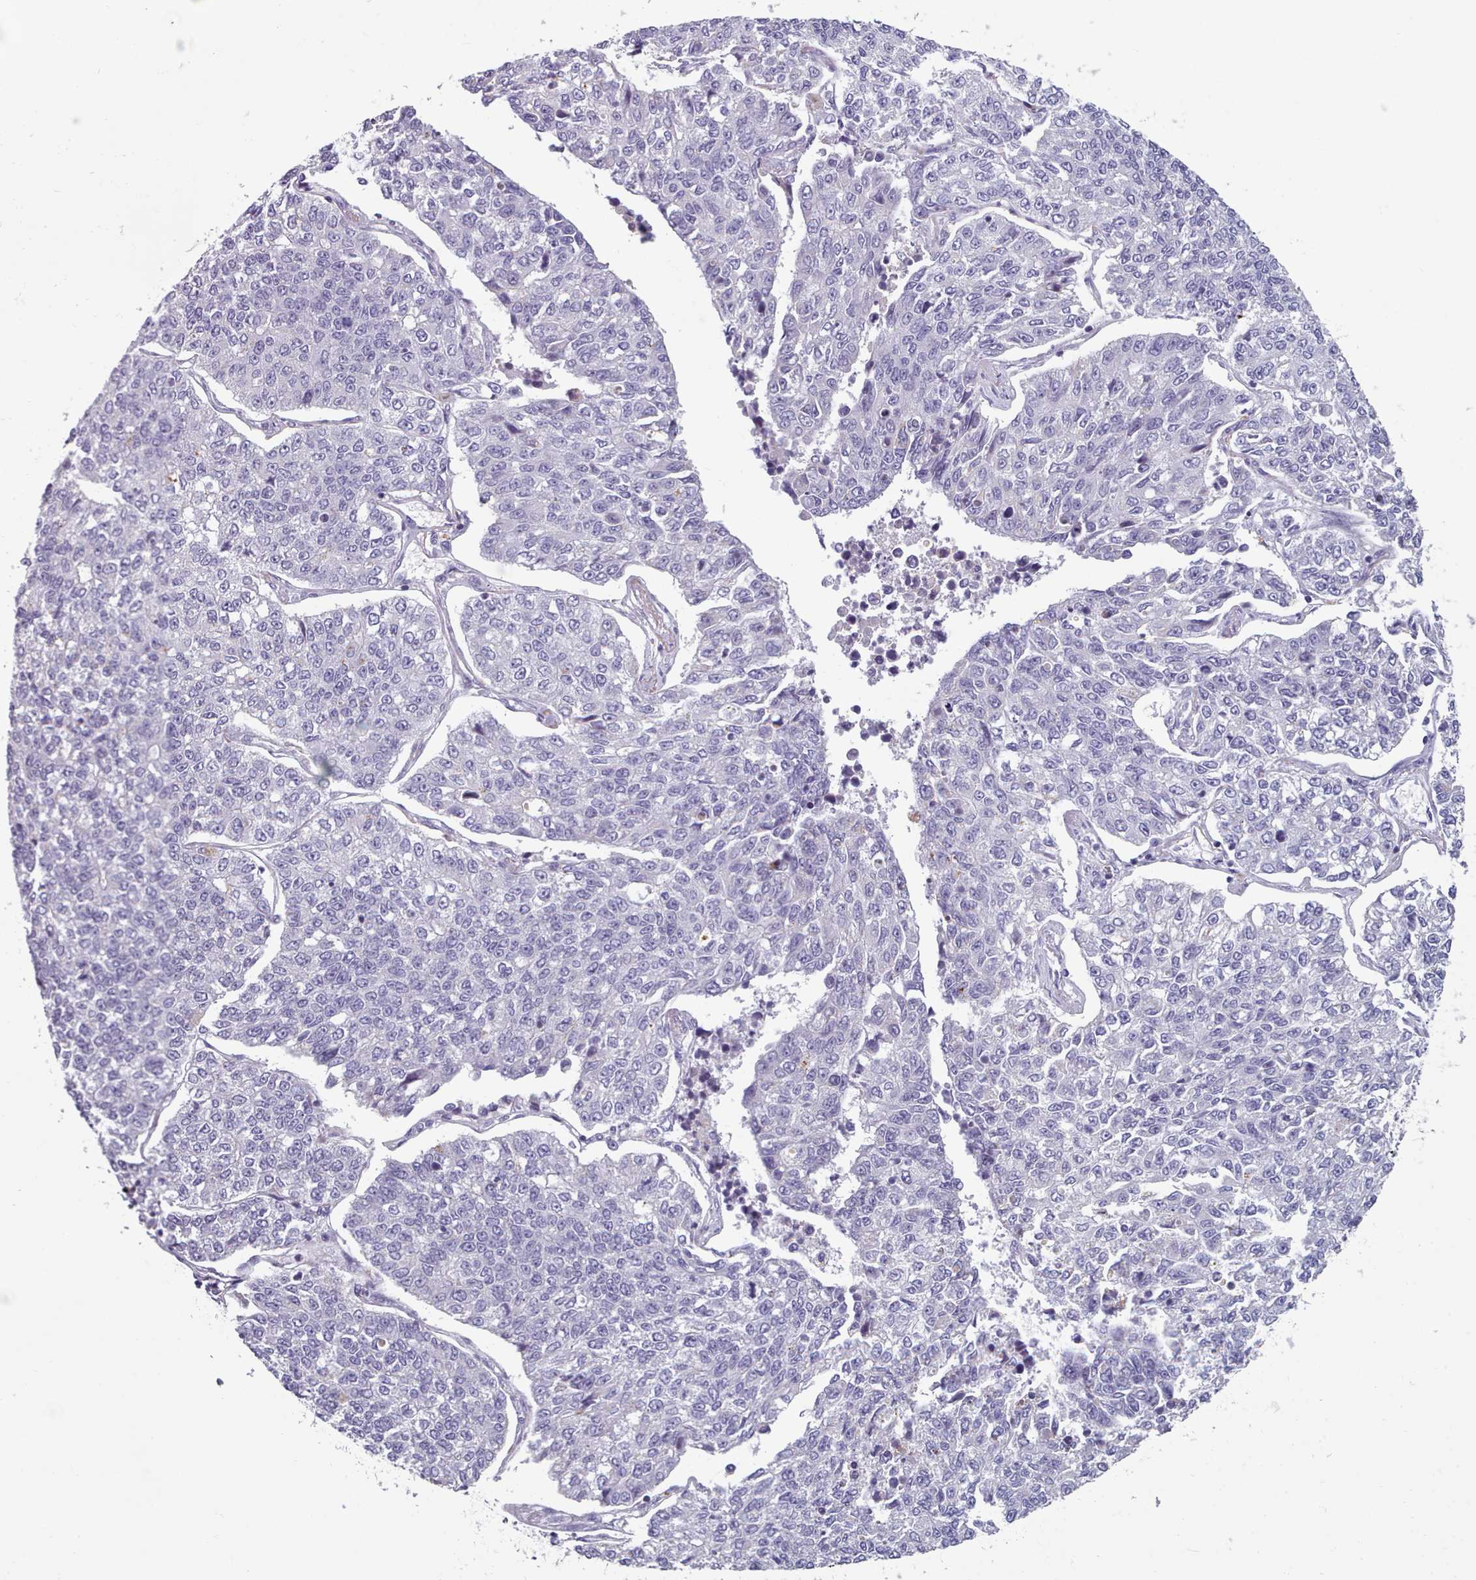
{"staining": {"intensity": "negative", "quantity": "none", "location": "none"}, "tissue": "lung cancer", "cell_type": "Tumor cells", "image_type": "cancer", "snomed": [{"axis": "morphology", "description": "Adenocarcinoma, NOS"}, {"axis": "topography", "description": "Lung"}], "caption": "High power microscopy histopathology image of an IHC photomicrograph of lung cancer (adenocarcinoma), revealing no significant expression in tumor cells.", "gene": "FAM170B", "patient": {"sex": "male", "age": 49}}